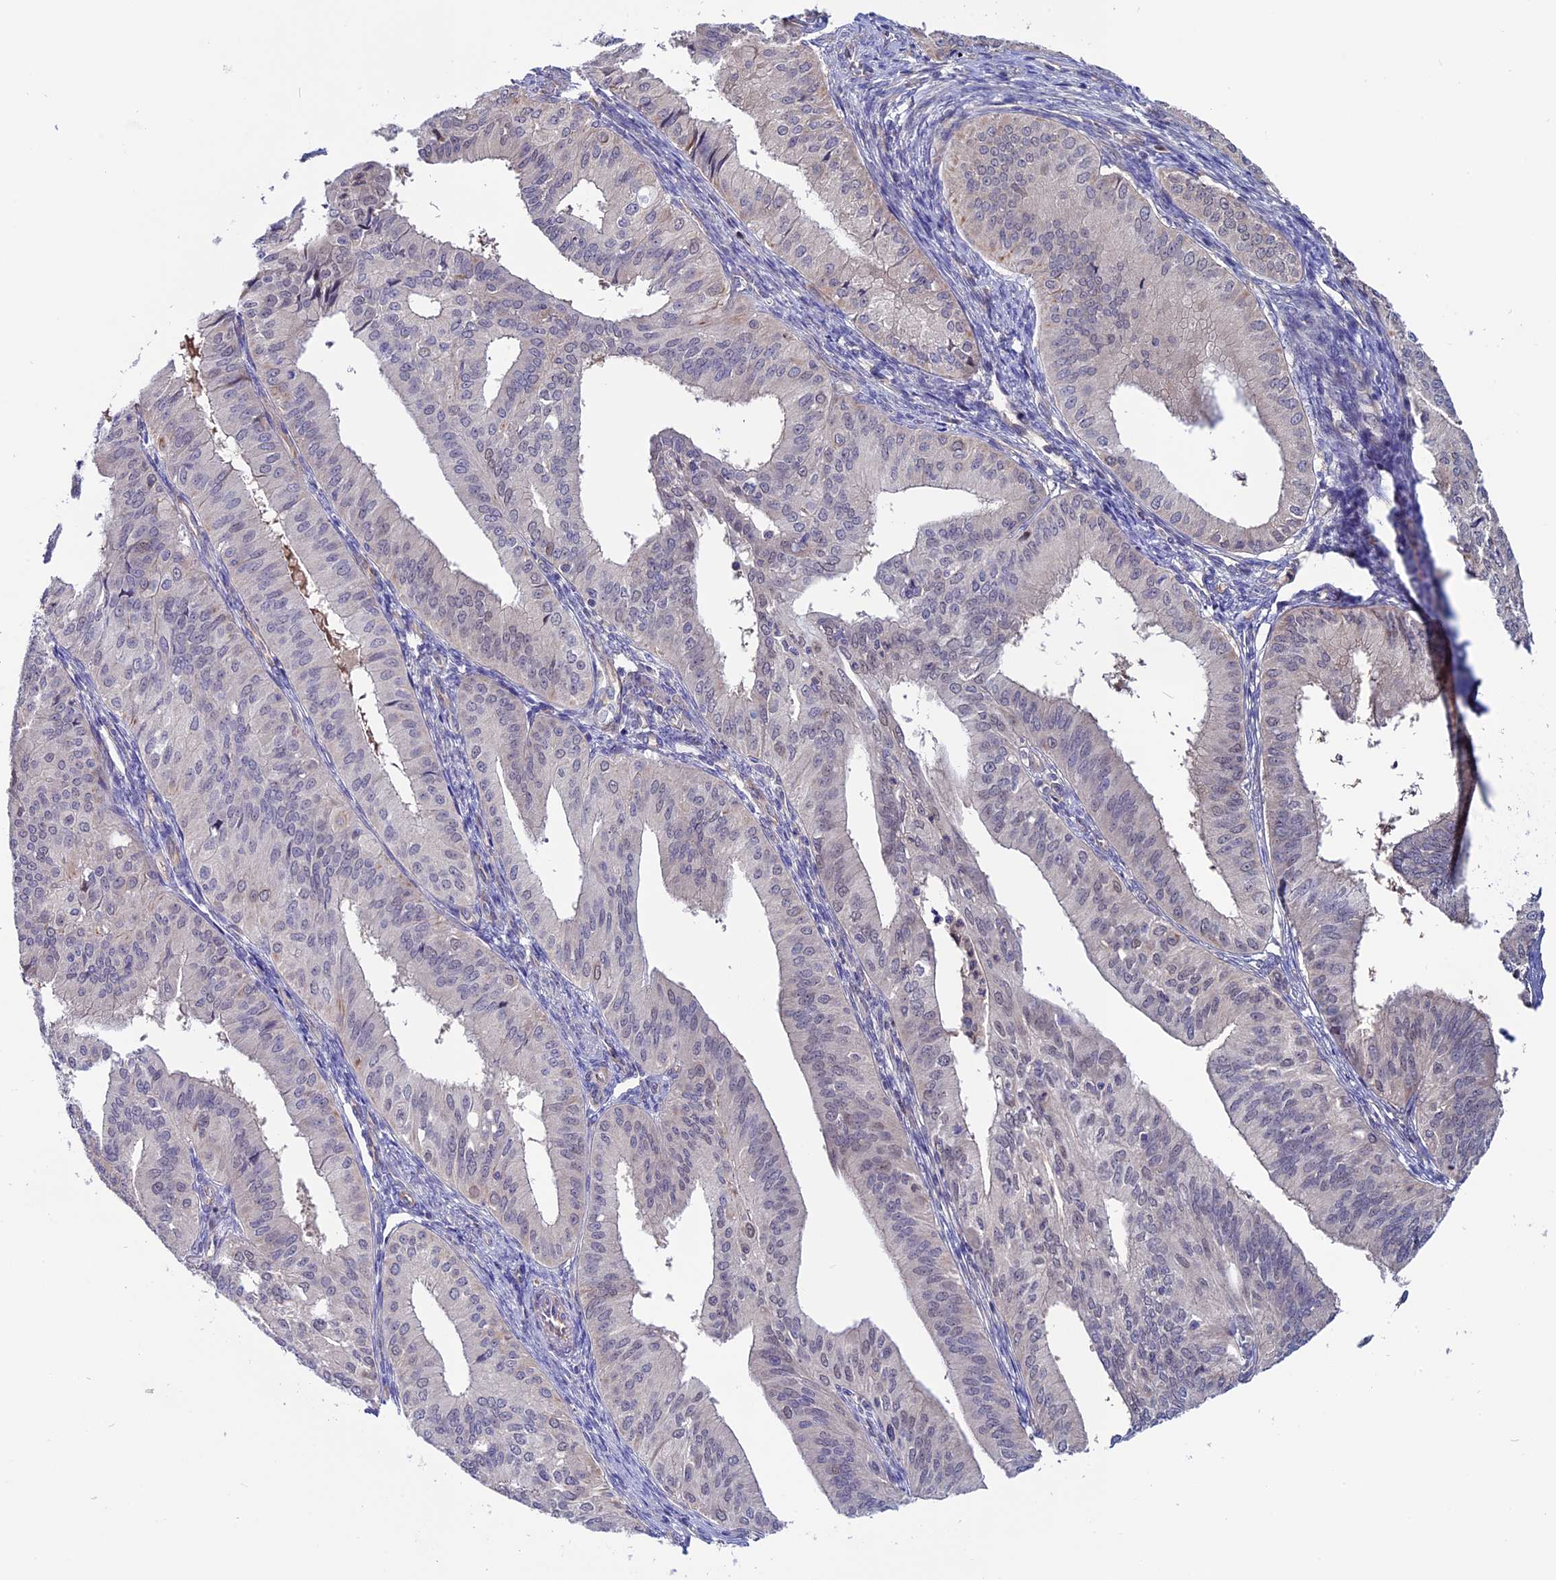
{"staining": {"intensity": "negative", "quantity": "none", "location": "none"}, "tissue": "endometrial cancer", "cell_type": "Tumor cells", "image_type": "cancer", "snomed": [{"axis": "morphology", "description": "Adenocarcinoma, NOS"}, {"axis": "topography", "description": "Endometrium"}], "caption": "Immunohistochemical staining of adenocarcinoma (endometrial) exhibits no significant staining in tumor cells.", "gene": "PDILT", "patient": {"sex": "female", "age": 50}}